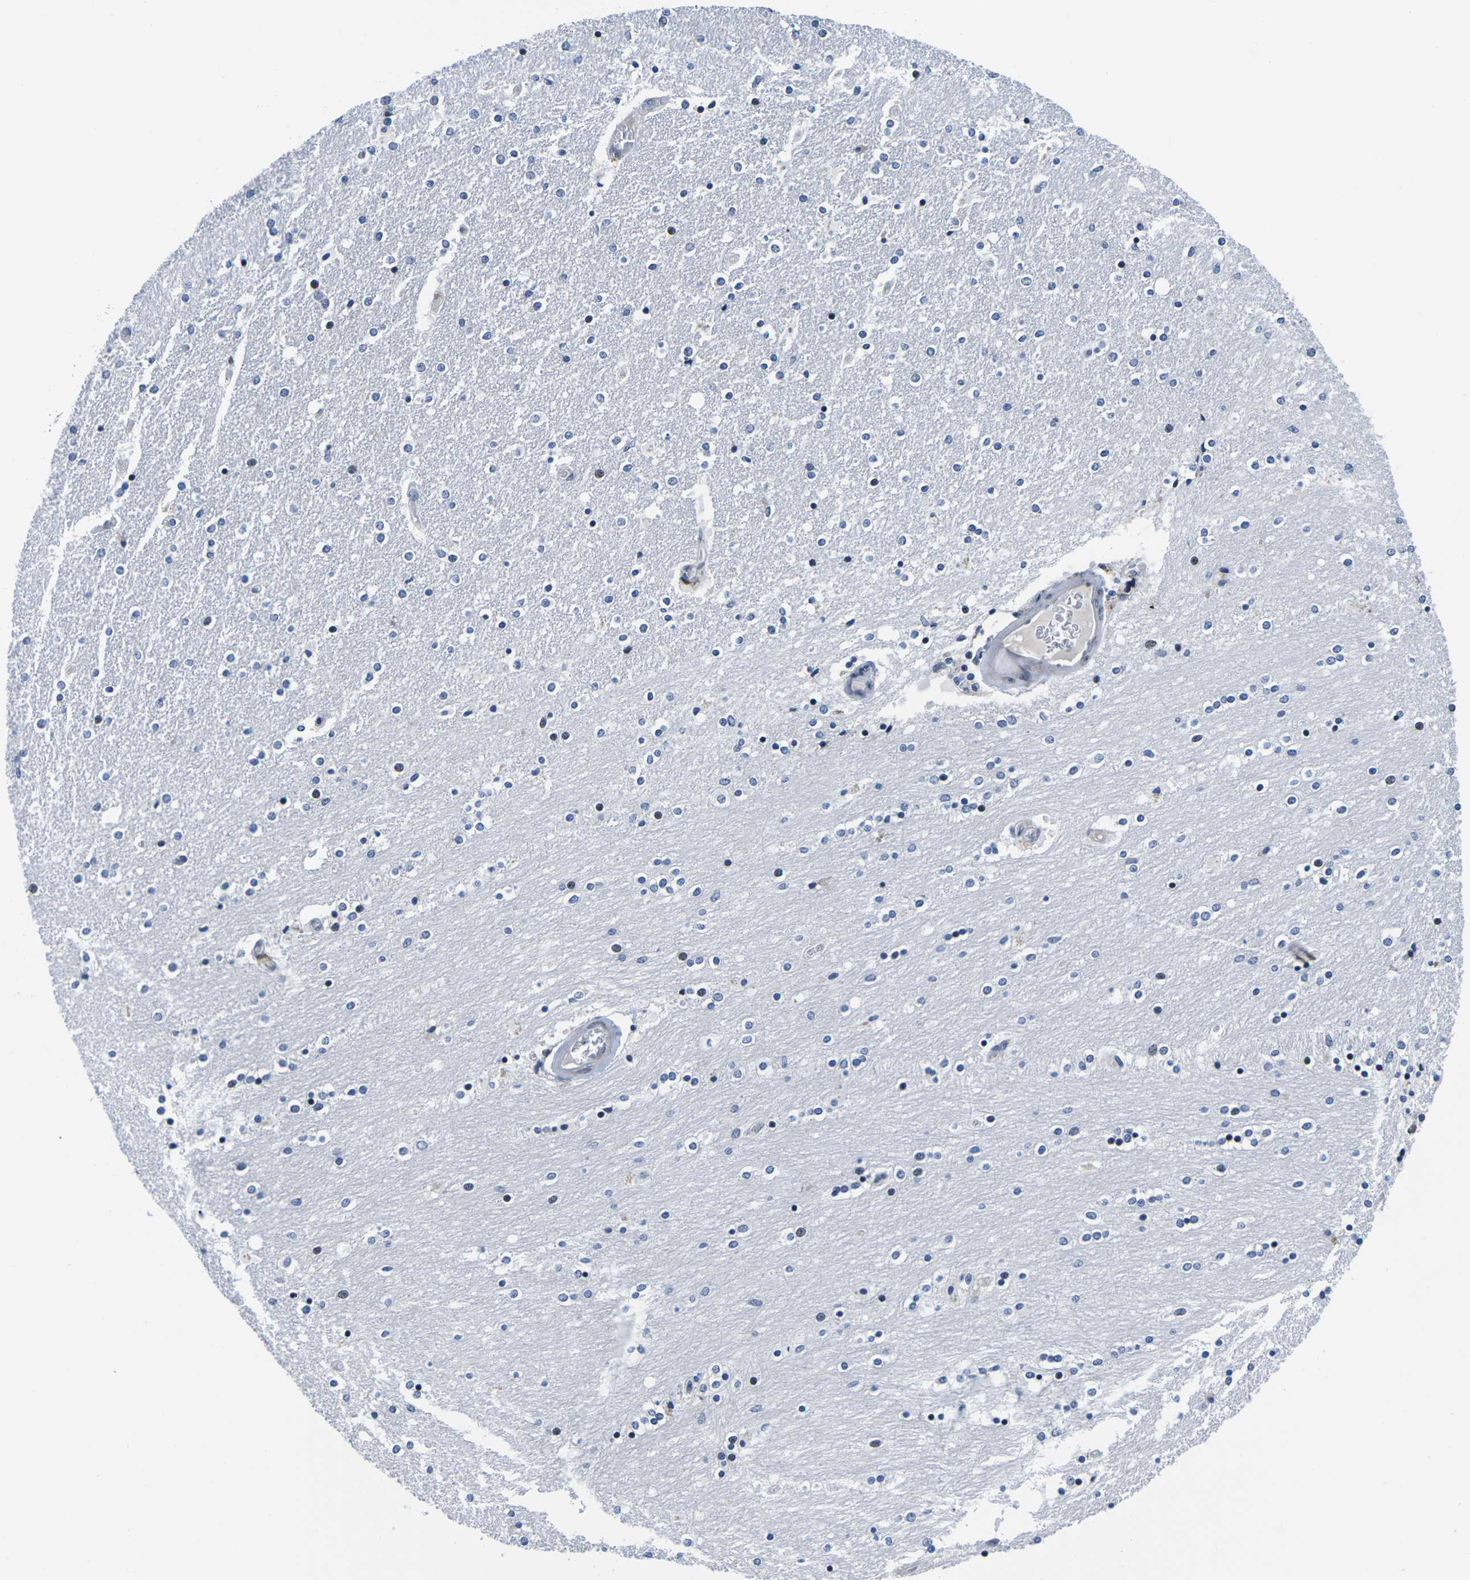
{"staining": {"intensity": "weak", "quantity": "<25%", "location": "cytoplasmic/membranous"}, "tissue": "caudate", "cell_type": "Glial cells", "image_type": "normal", "snomed": [{"axis": "morphology", "description": "Normal tissue, NOS"}, {"axis": "topography", "description": "Lateral ventricle wall"}], "caption": "Immunohistochemical staining of benign caudate exhibits no significant staining in glial cells.", "gene": "CDC73", "patient": {"sex": "female", "age": 54}}